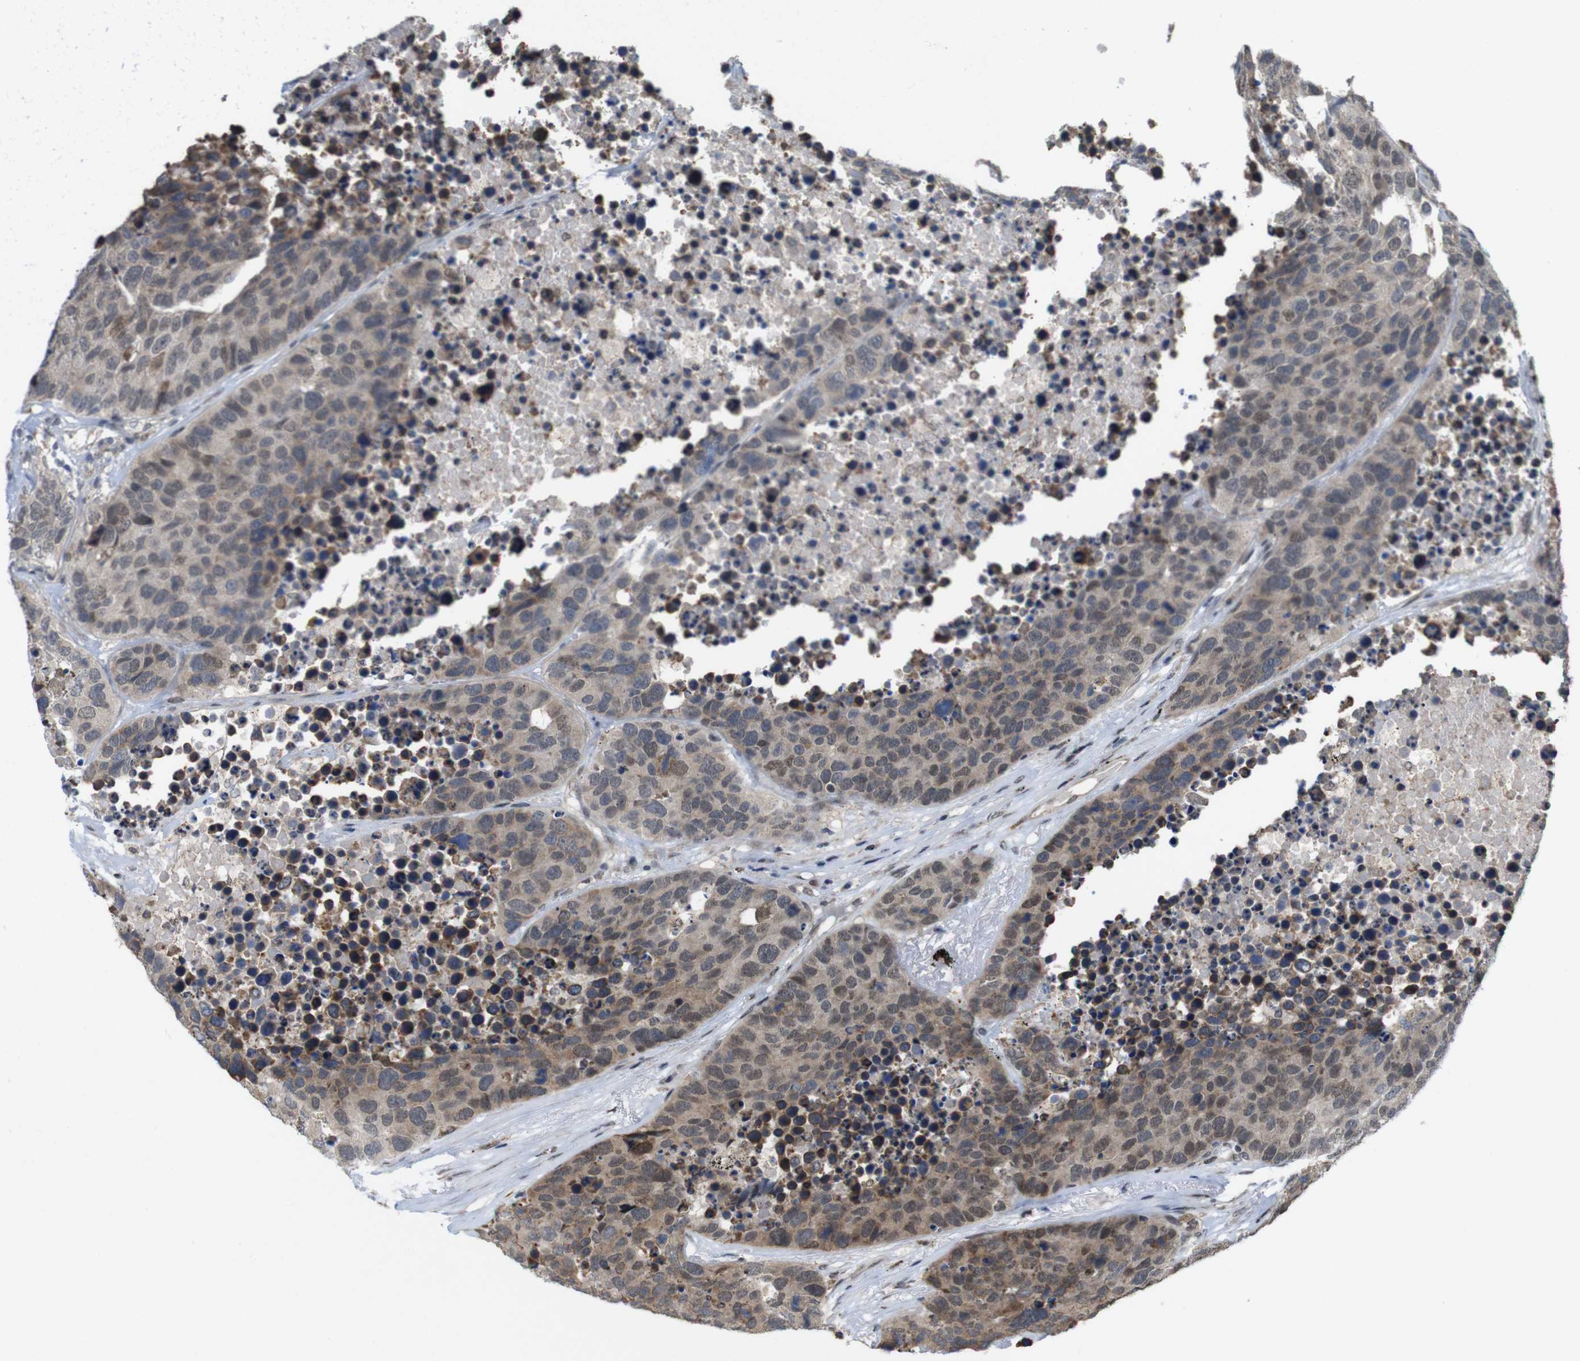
{"staining": {"intensity": "moderate", "quantity": ">75%", "location": "cytoplasmic/membranous,nuclear"}, "tissue": "carcinoid", "cell_type": "Tumor cells", "image_type": "cancer", "snomed": [{"axis": "morphology", "description": "Carcinoid, malignant, NOS"}, {"axis": "topography", "description": "Lung"}], "caption": "A brown stain highlights moderate cytoplasmic/membranous and nuclear expression of a protein in human carcinoid (malignant) tumor cells.", "gene": "PNMA8A", "patient": {"sex": "male", "age": 60}}